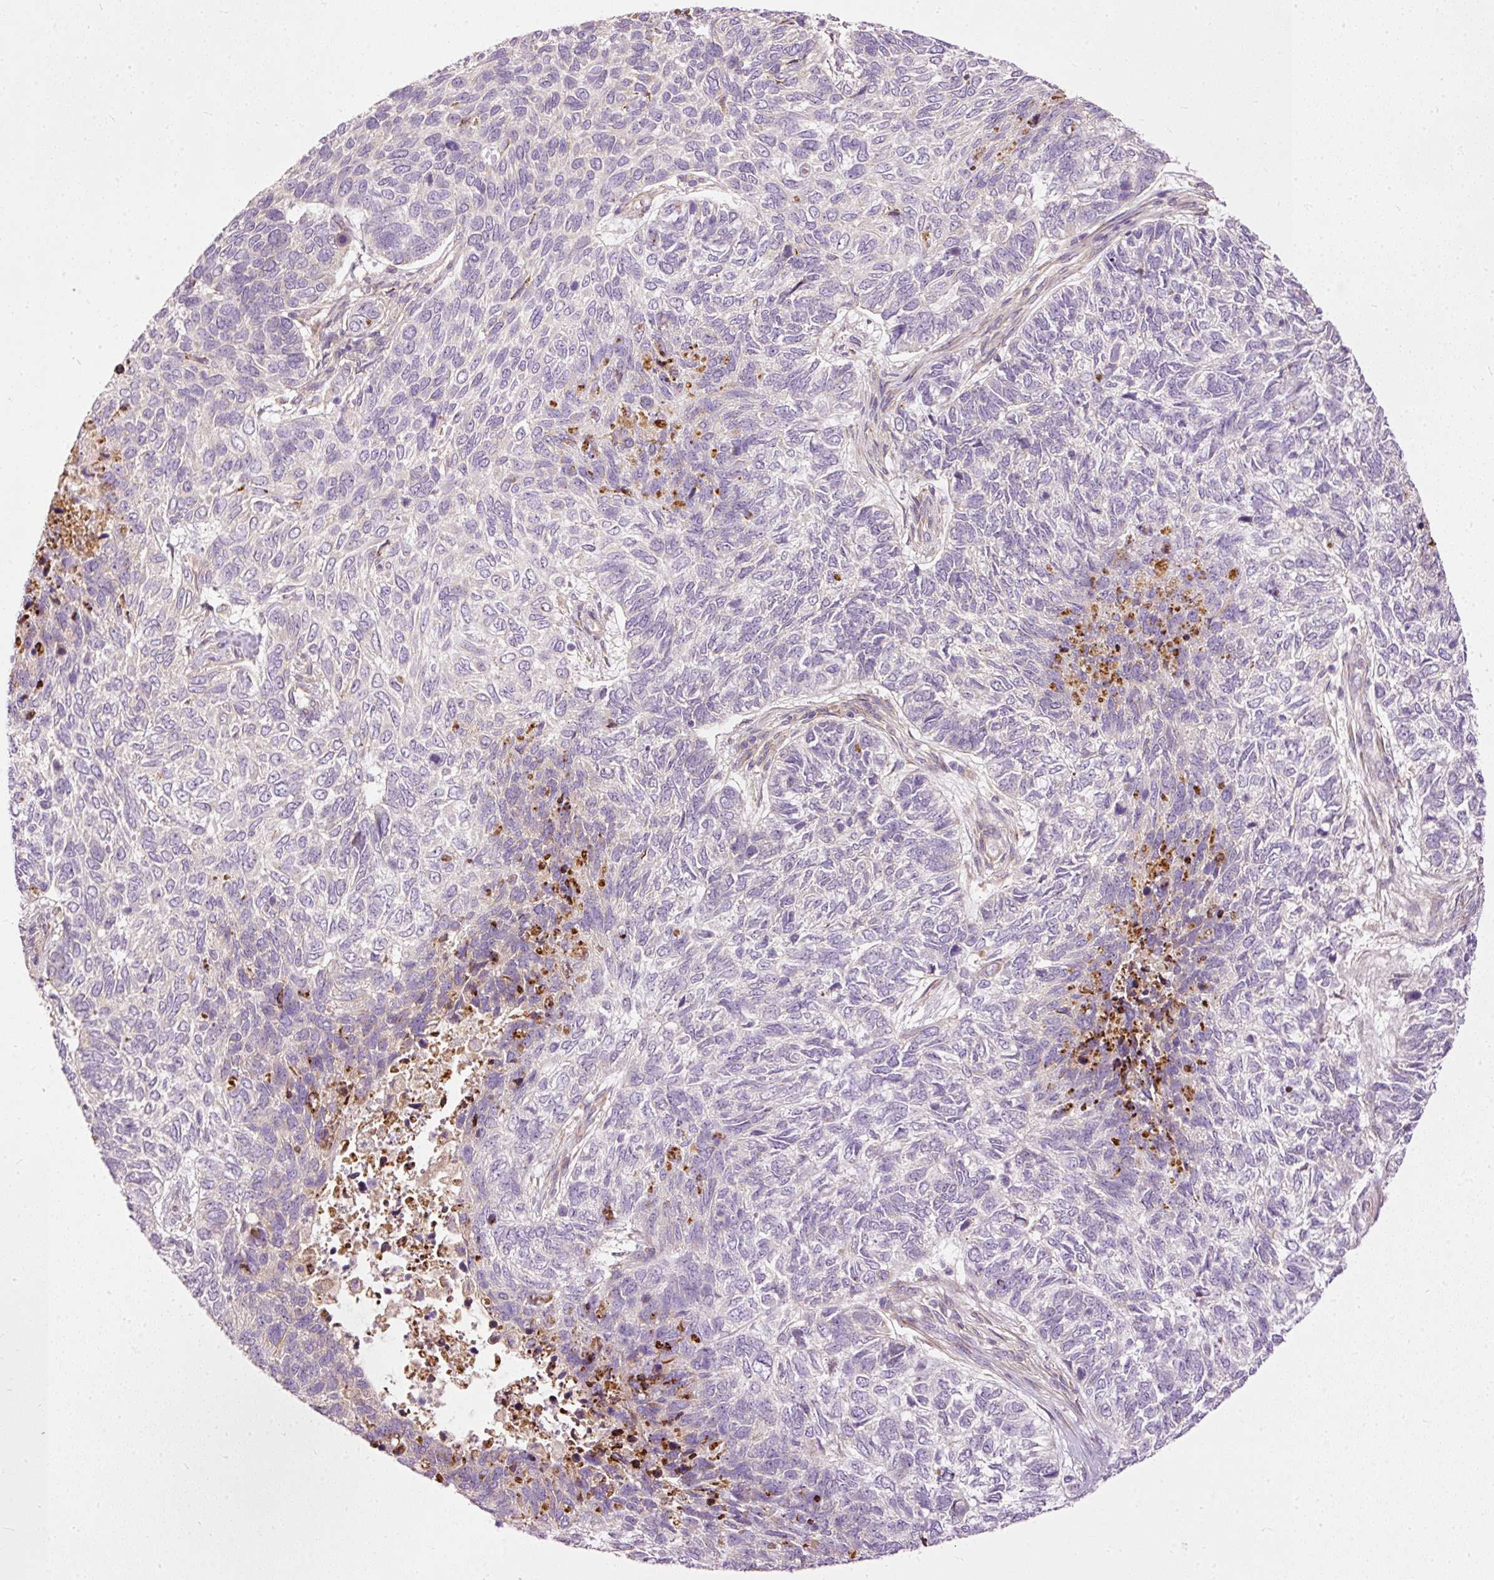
{"staining": {"intensity": "negative", "quantity": "none", "location": "none"}, "tissue": "skin cancer", "cell_type": "Tumor cells", "image_type": "cancer", "snomed": [{"axis": "morphology", "description": "Basal cell carcinoma"}, {"axis": "topography", "description": "Skin"}], "caption": "Protein analysis of skin basal cell carcinoma exhibits no significant expression in tumor cells.", "gene": "PAQR9", "patient": {"sex": "female", "age": 65}}